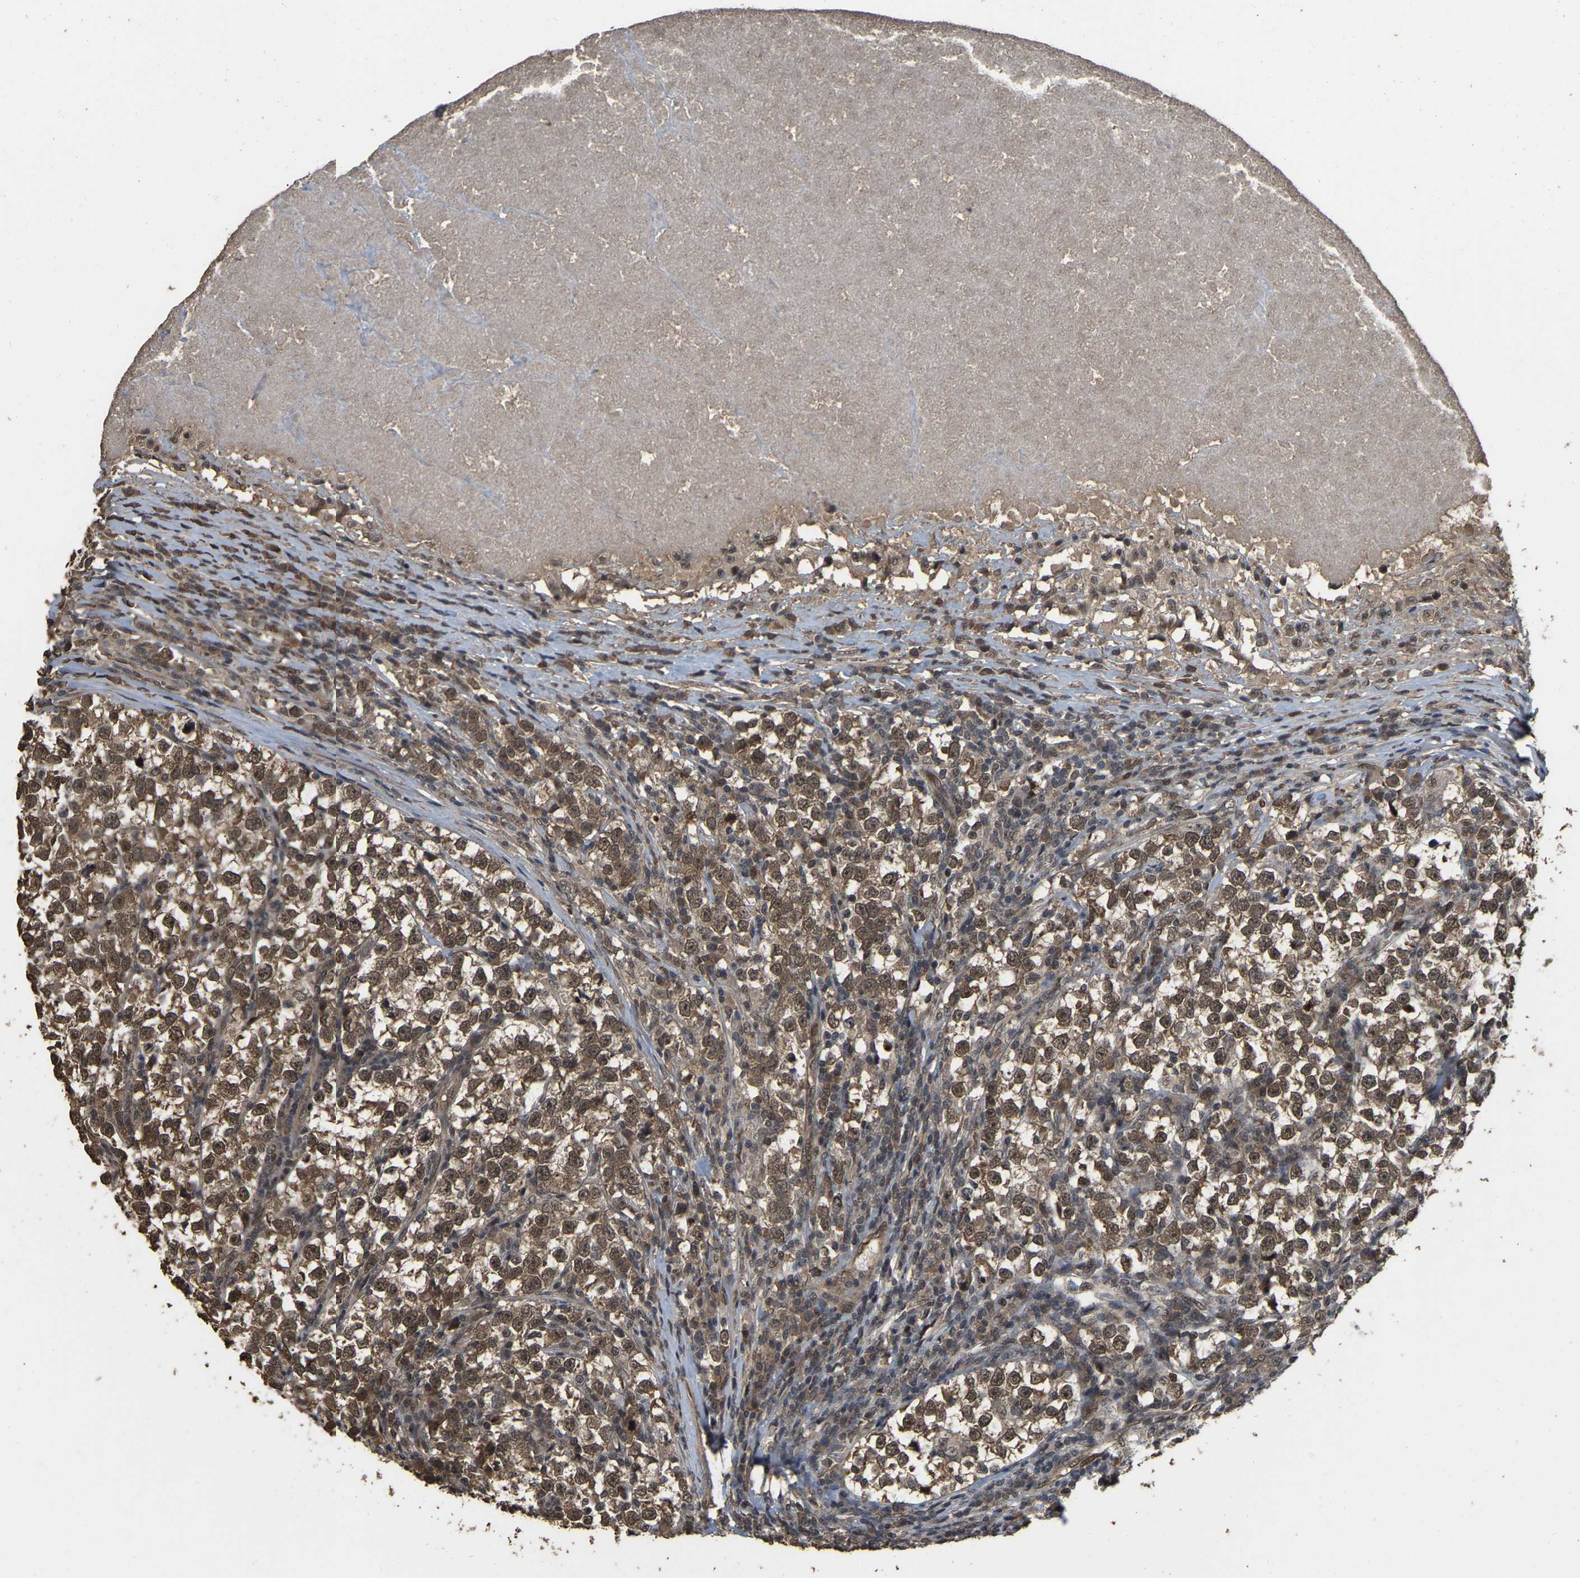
{"staining": {"intensity": "moderate", "quantity": ">75%", "location": "cytoplasmic/membranous,nuclear"}, "tissue": "testis cancer", "cell_type": "Tumor cells", "image_type": "cancer", "snomed": [{"axis": "morphology", "description": "Normal tissue, NOS"}, {"axis": "morphology", "description": "Seminoma, NOS"}, {"axis": "topography", "description": "Testis"}], "caption": "Tumor cells show medium levels of moderate cytoplasmic/membranous and nuclear positivity in approximately >75% of cells in human testis cancer (seminoma). The protein is stained brown, and the nuclei are stained in blue (DAB (3,3'-diaminobenzidine) IHC with brightfield microscopy, high magnification).", "gene": "ARHGAP23", "patient": {"sex": "male", "age": 43}}